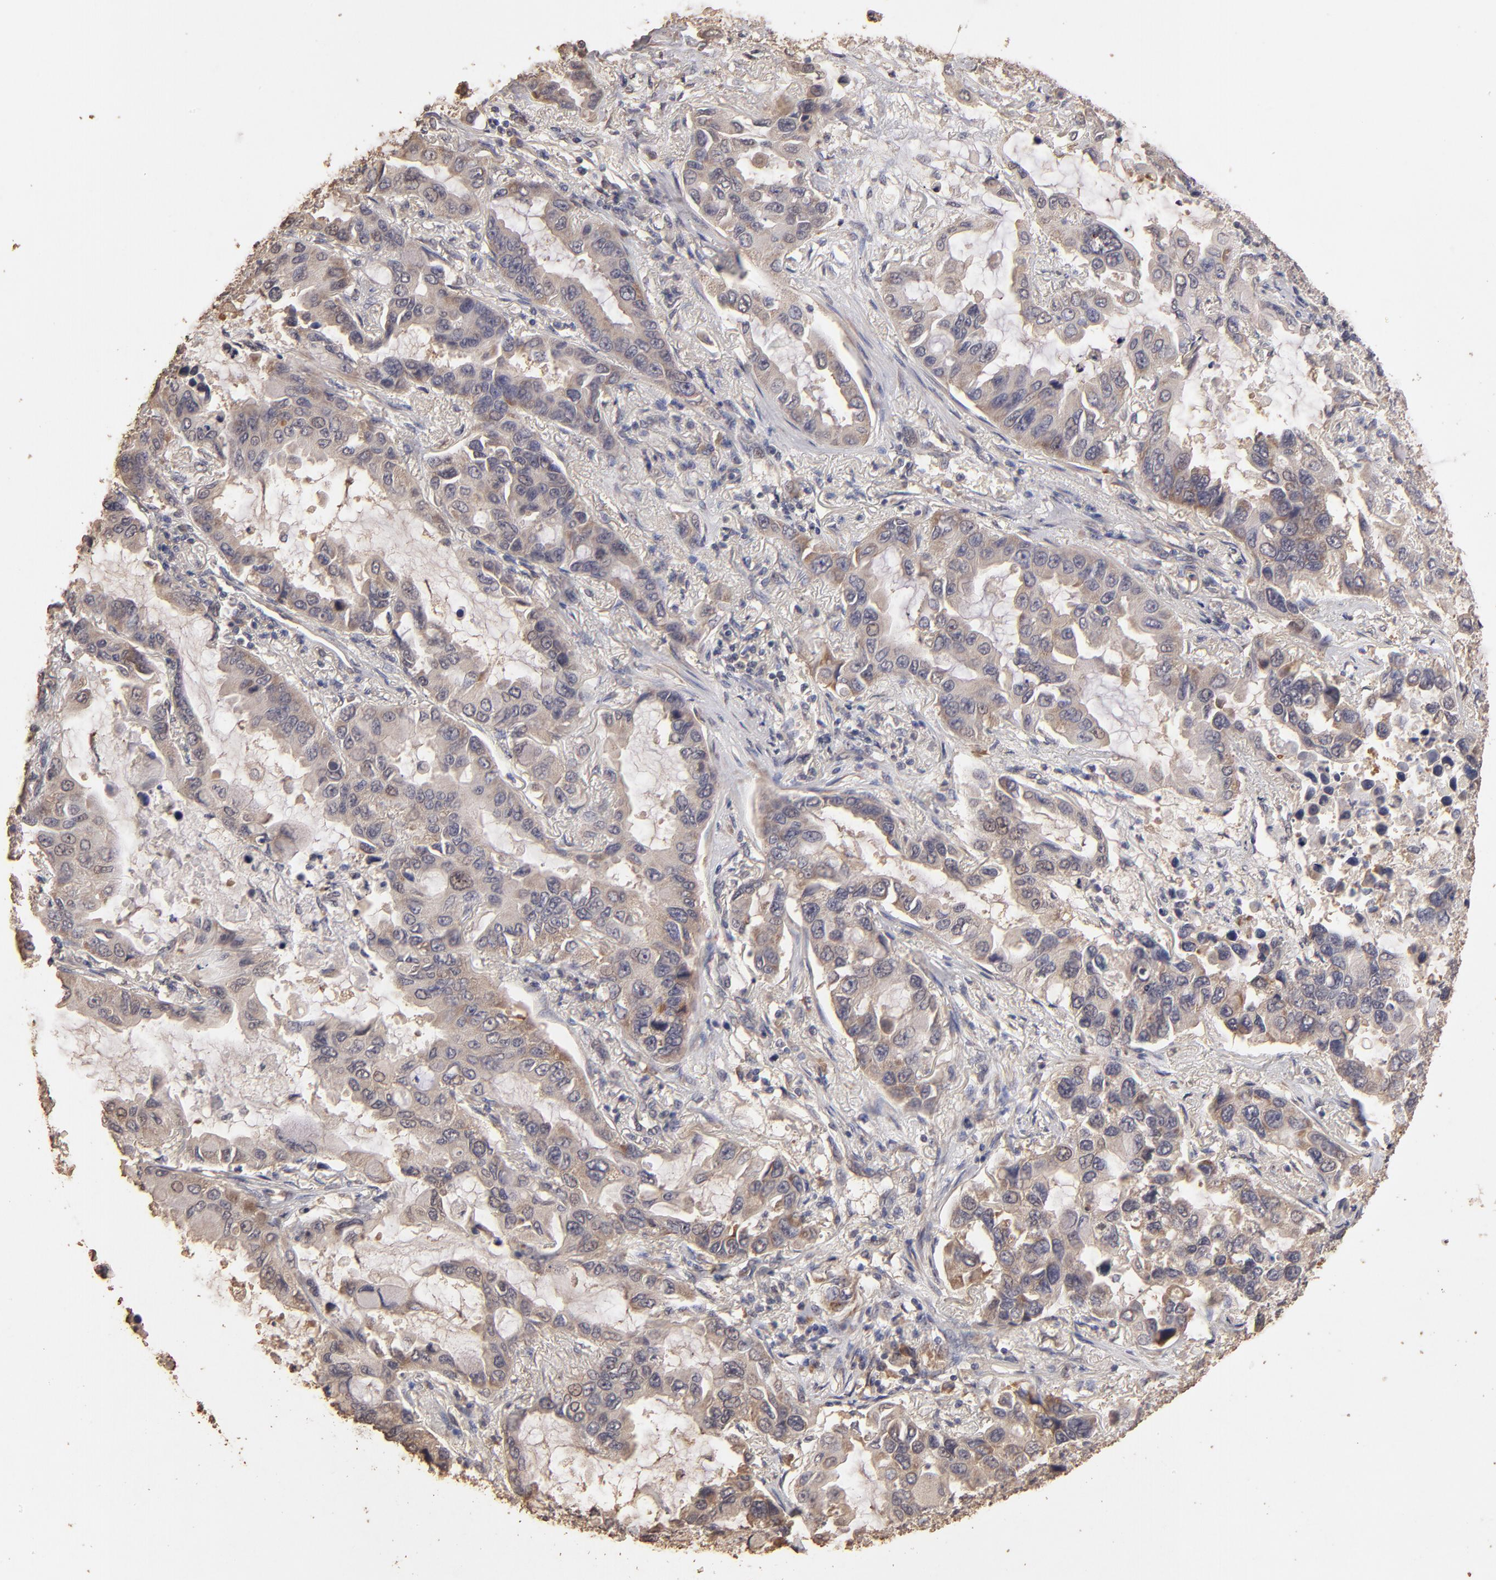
{"staining": {"intensity": "moderate", "quantity": "25%-75%", "location": "cytoplasmic/membranous"}, "tissue": "lung cancer", "cell_type": "Tumor cells", "image_type": "cancer", "snomed": [{"axis": "morphology", "description": "Adenocarcinoma, NOS"}, {"axis": "topography", "description": "Lung"}], "caption": "Tumor cells reveal moderate cytoplasmic/membranous staining in approximately 25%-75% of cells in lung cancer.", "gene": "OPHN1", "patient": {"sex": "male", "age": 64}}